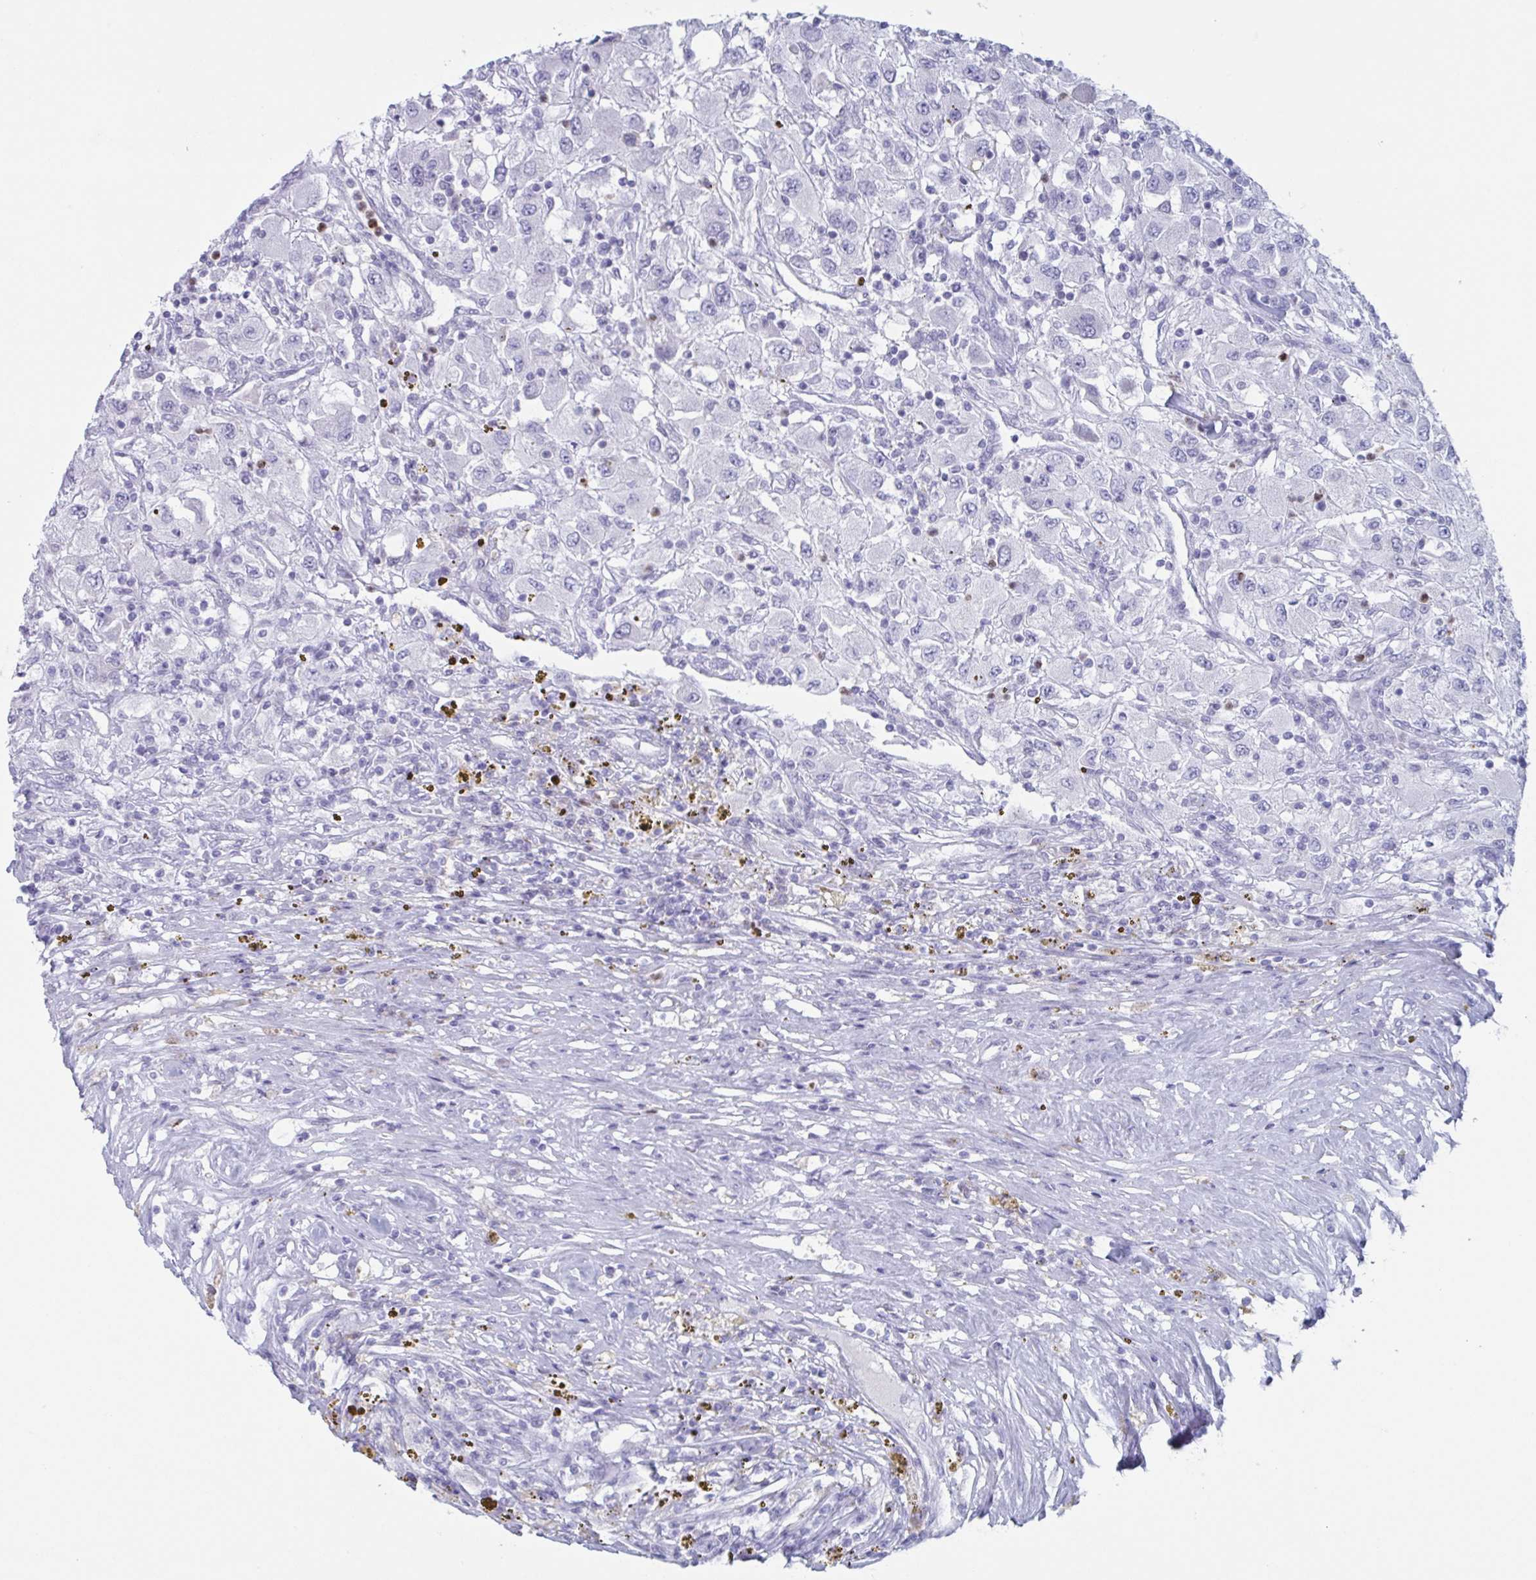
{"staining": {"intensity": "negative", "quantity": "none", "location": "none"}, "tissue": "renal cancer", "cell_type": "Tumor cells", "image_type": "cancer", "snomed": [{"axis": "morphology", "description": "Adenocarcinoma, NOS"}, {"axis": "topography", "description": "Kidney"}], "caption": "This is a micrograph of immunohistochemistry (IHC) staining of renal cancer, which shows no positivity in tumor cells.", "gene": "CYP4F11", "patient": {"sex": "female", "age": 67}}